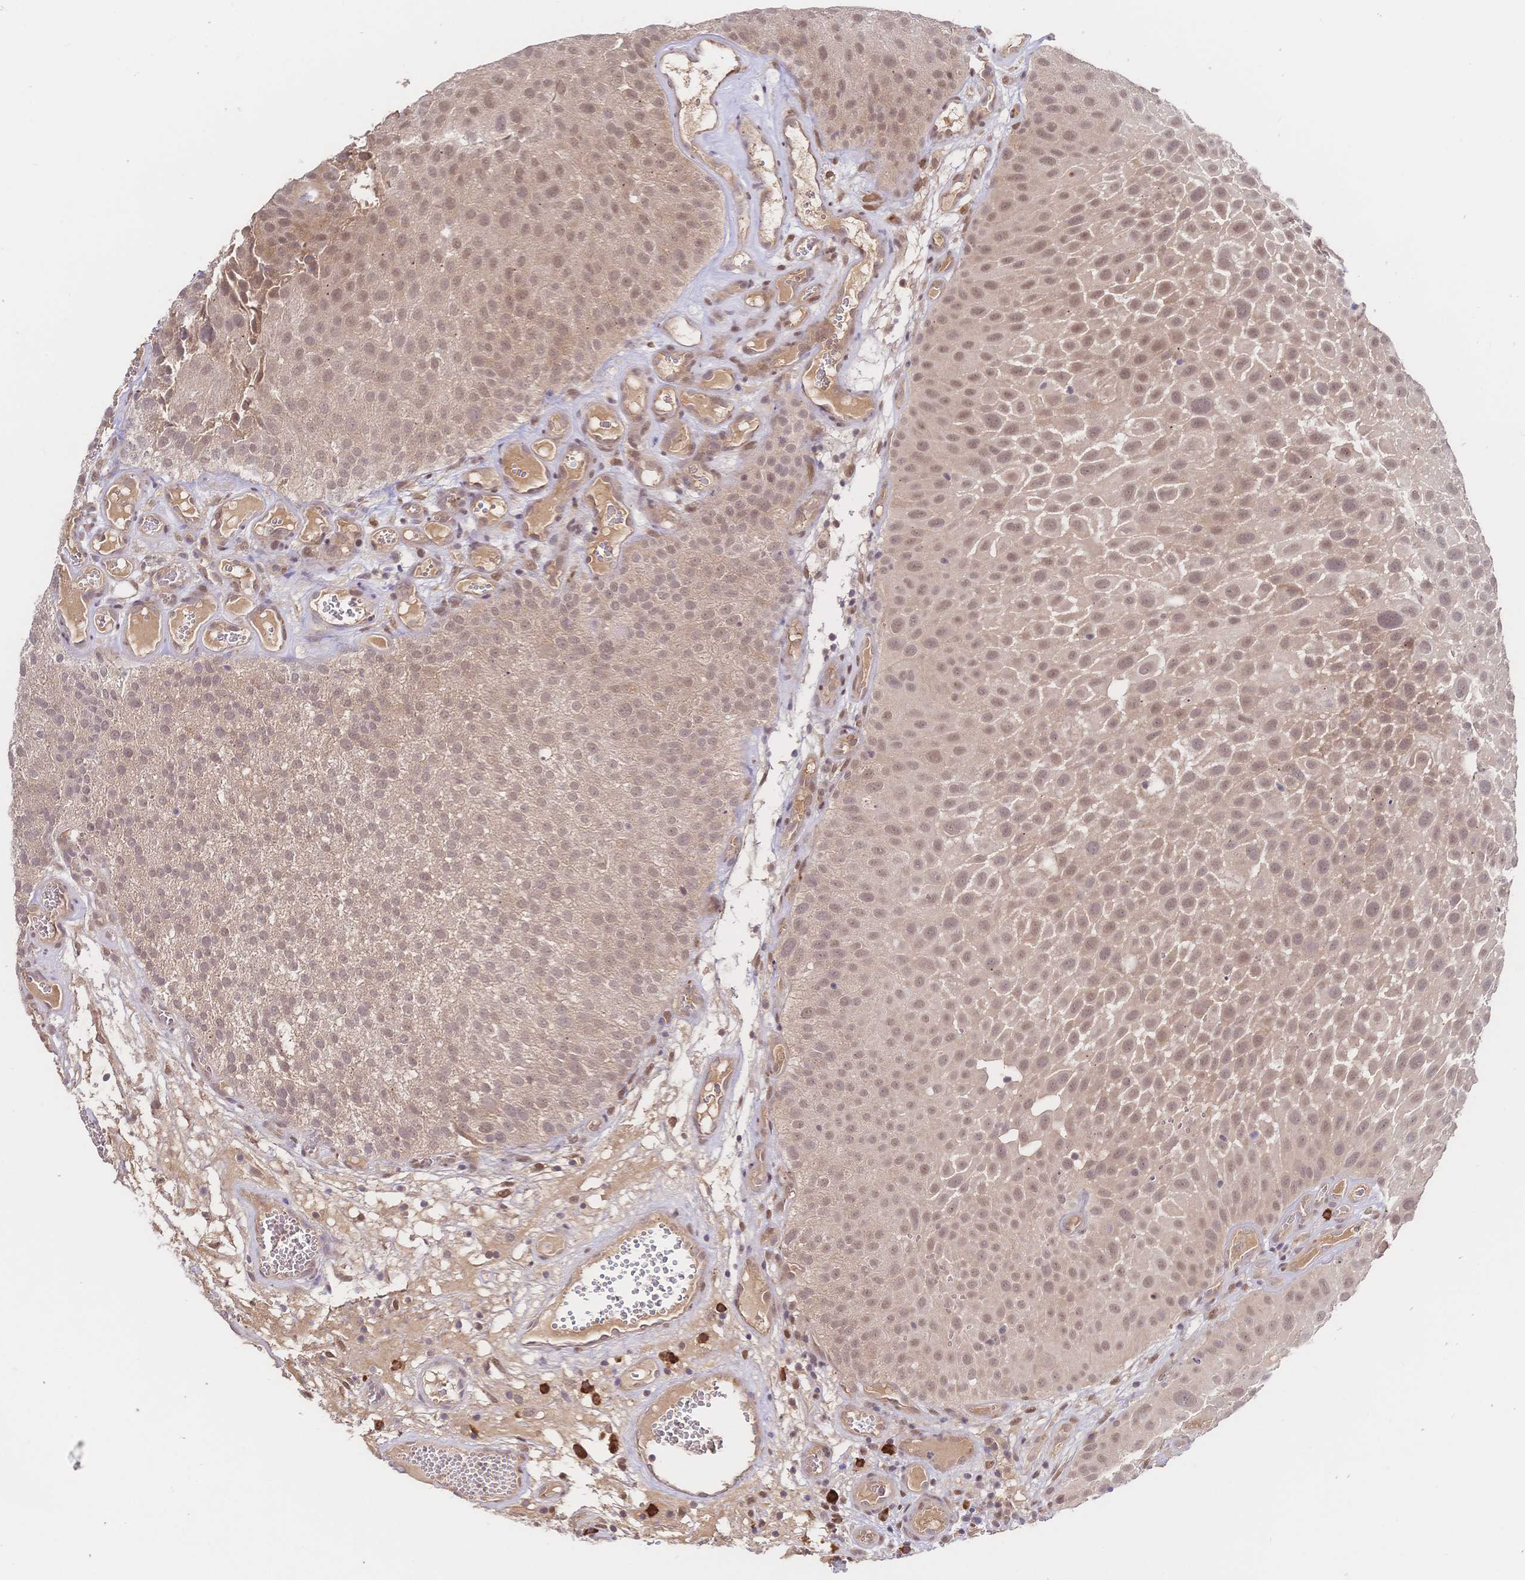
{"staining": {"intensity": "moderate", "quantity": ">75%", "location": "nuclear"}, "tissue": "urothelial cancer", "cell_type": "Tumor cells", "image_type": "cancer", "snomed": [{"axis": "morphology", "description": "Urothelial carcinoma, Low grade"}, {"axis": "topography", "description": "Urinary bladder"}], "caption": "This histopathology image demonstrates IHC staining of human urothelial cancer, with medium moderate nuclear positivity in about >75% of tumor cells.", "gene": "LMO4", "patient": {"sex": "male", "age": 72}}